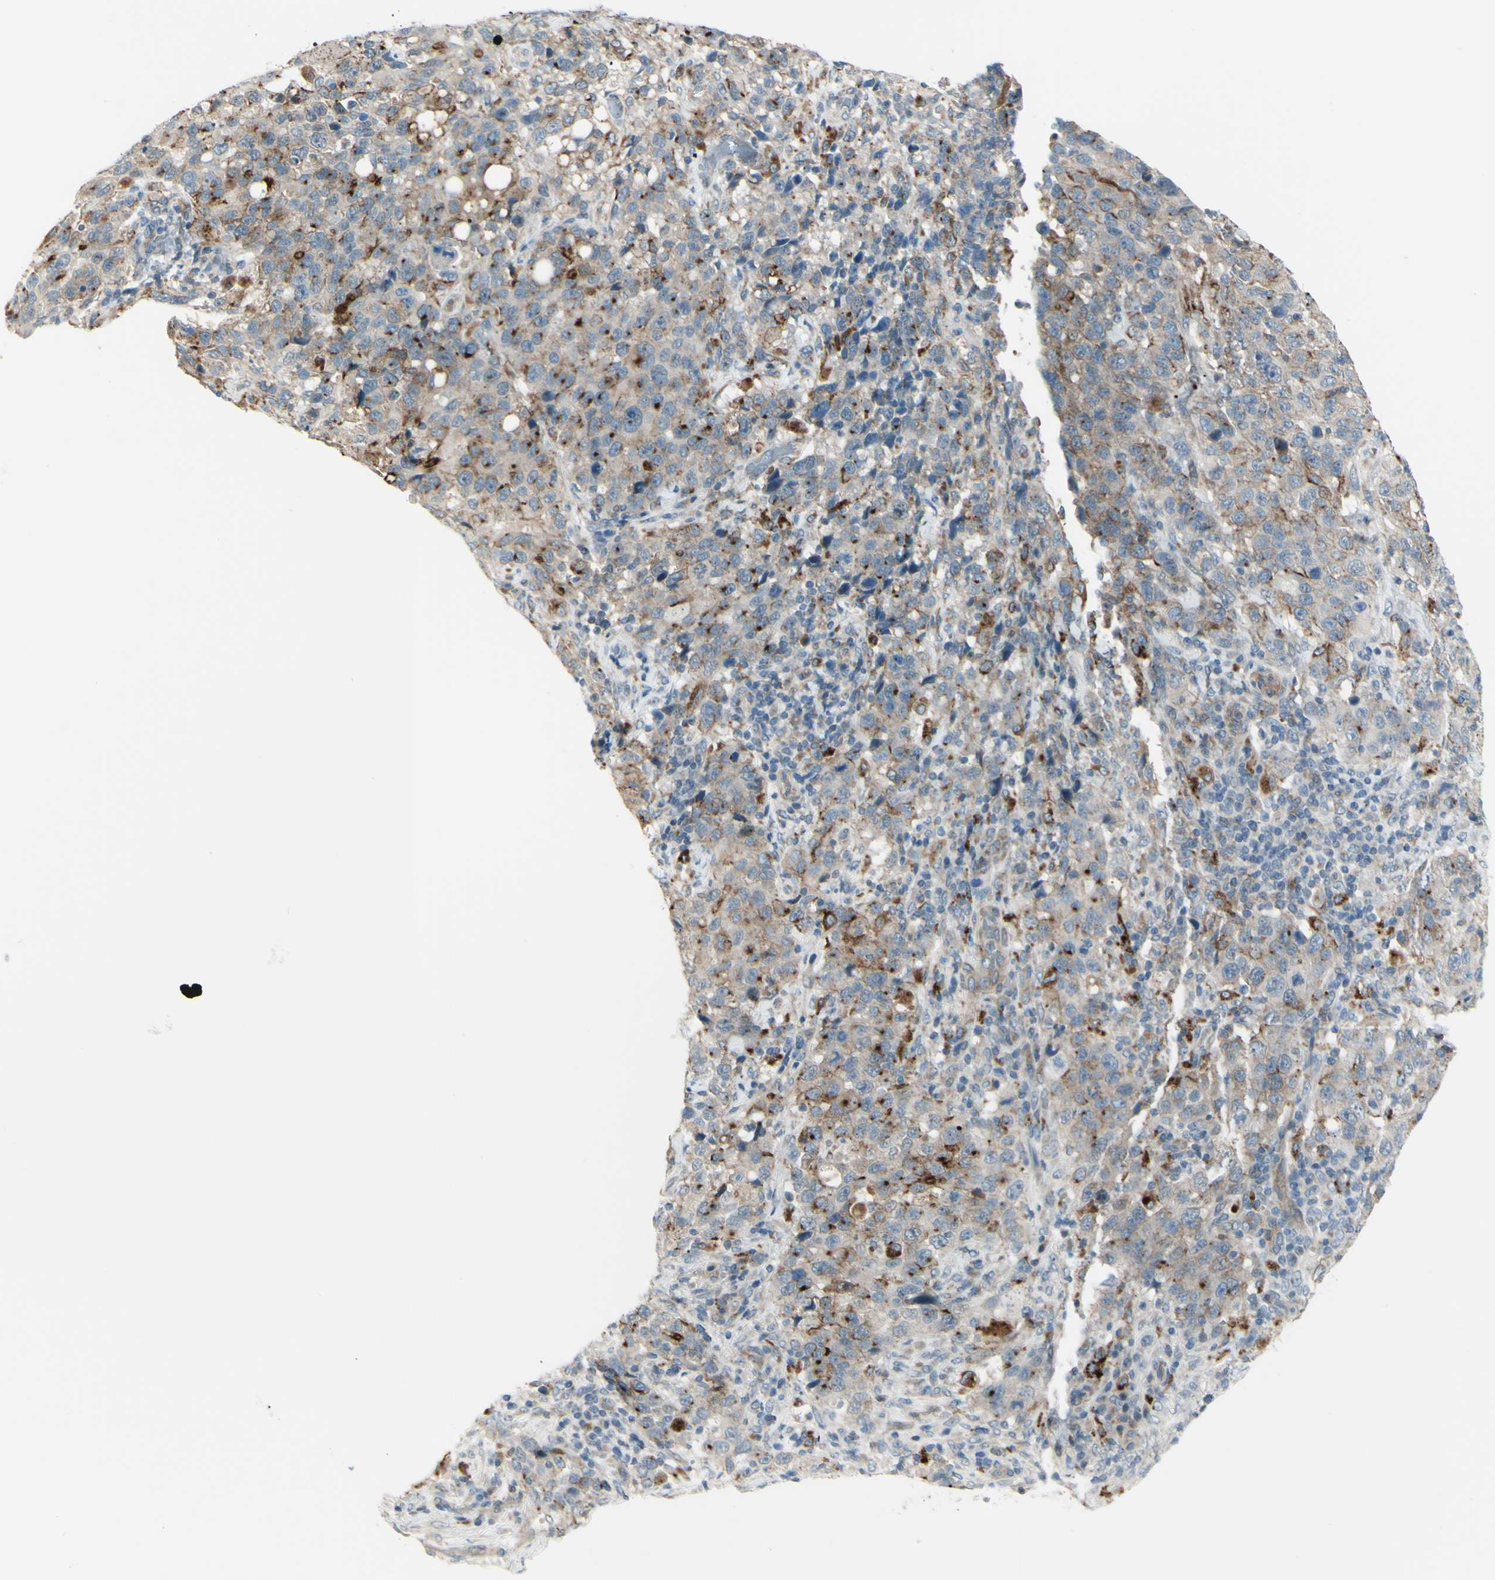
{"staining": {"intensity": "moderate", "quantity": "25%-75%", "location": "cytoplasmic/membranous"}, "tissue": "stomach cancer", "cell_type": "Tumor cells", "image_type": "cancer", "snomed": [{"axis": "morphology", "description": "Normal tissue, NOS"}, {"axis": "morphology", "description": "Adenocarcinoma, NOS"}, {"axis": "topography", "description": "Stomach"}], "caption": "Protein expression by IHC demonstrates moderate cytoplasmic/membranous expression in about 25%-75% of tumor cells in adenocarcinoma (stomach). (brown staining indicates protein expression, while blue staining denotes nuclei).", "gene": "LMTK2", "patient": {"sex": "male", "age": 48}}